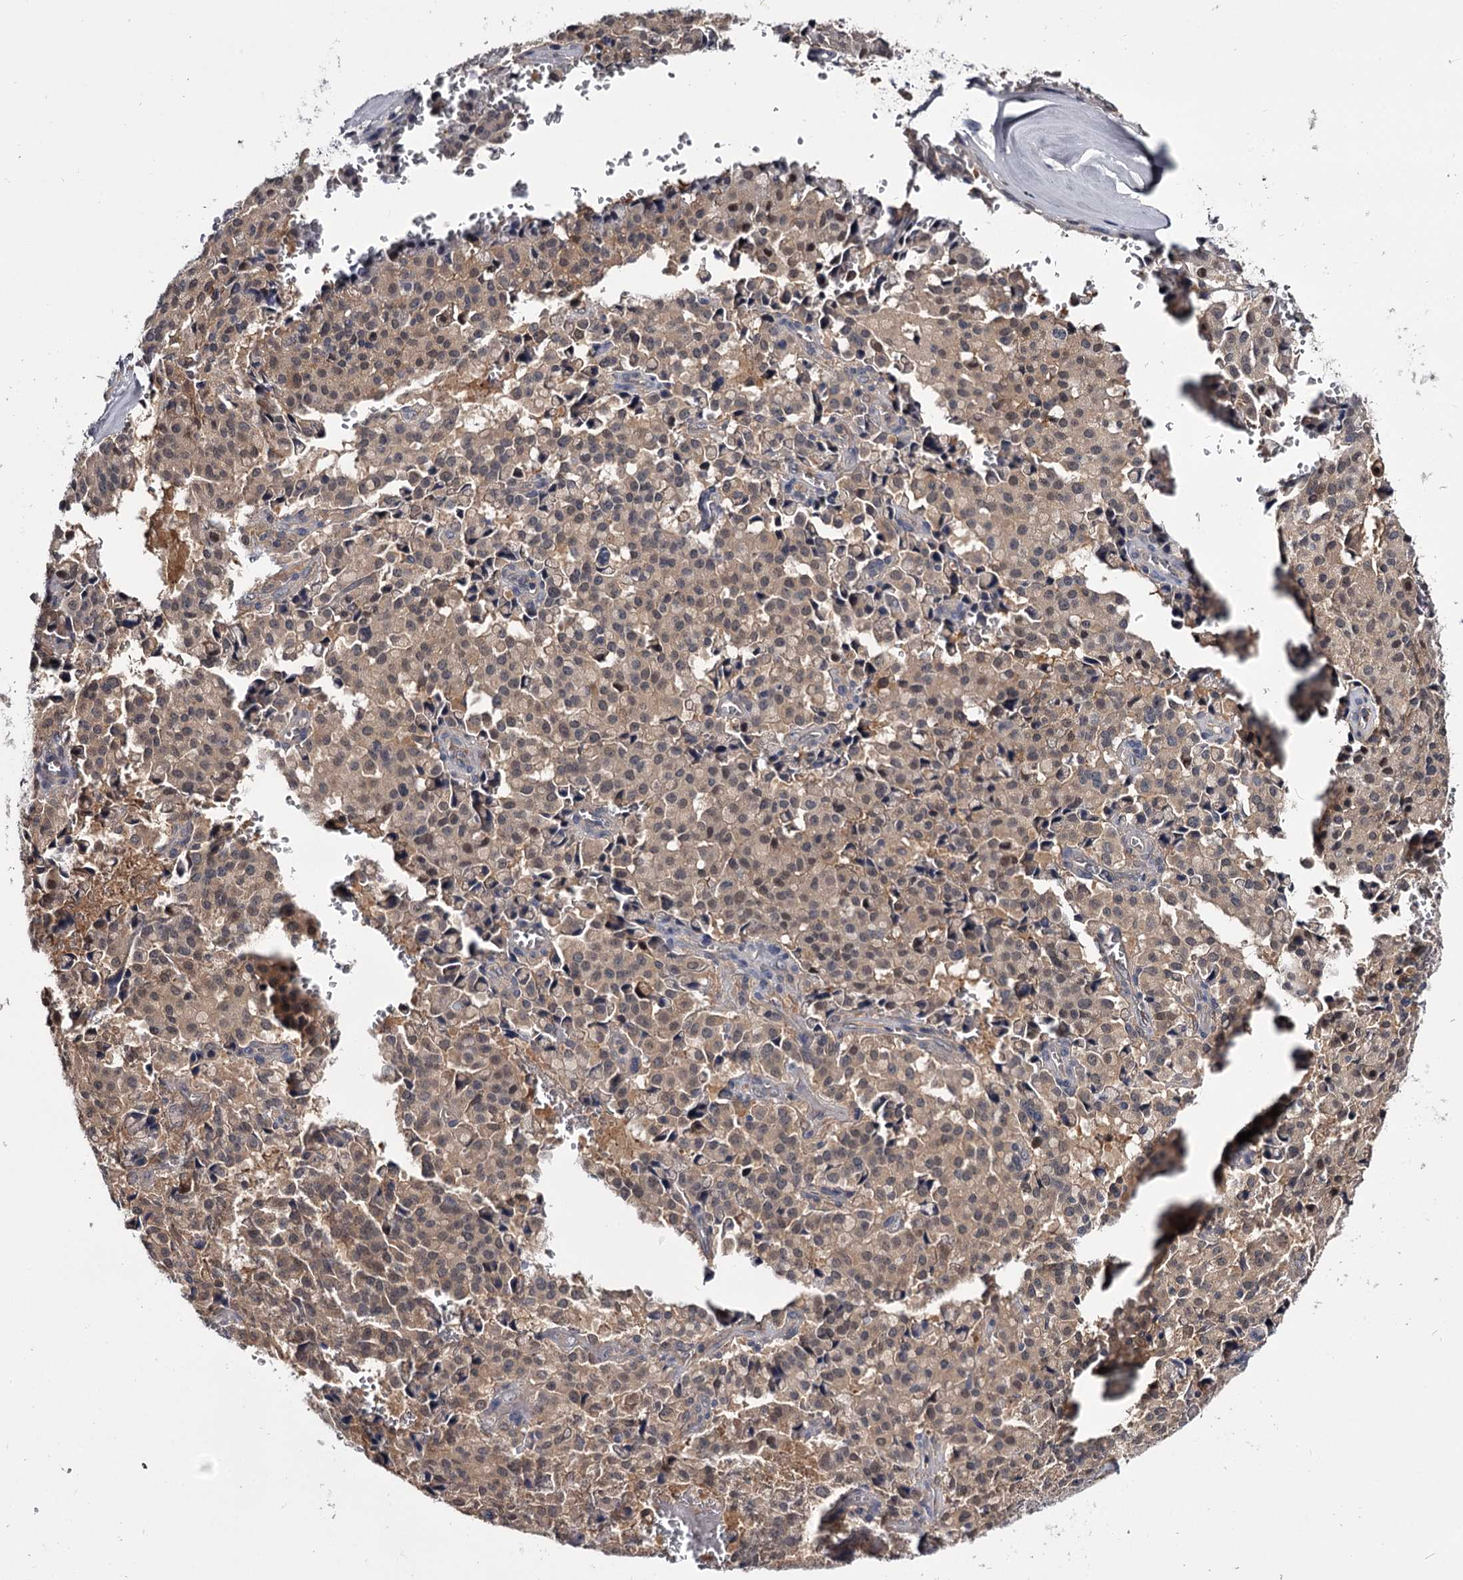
{"staining": {"intensity": "weak", "quantity": "25%-75%", "location": "cytoplasmic/membranous,nuclear"}, "tissue": "pancreatic cancer", "cell_type": "Tumor cells", "image_type": "cancer", "snomed": [{"axis": "morphology", "description": "Adenocarcinoma, NOS"}, {"axis": "topography", "description": "Pancreas"}], "caption": "A high-resolution image shows immunohistochemistry (IHC) staining of pancreatic adenocarcinoma, which demonstrates weak cytoplasmic/membranous and nuclear expression in approximately 25%-75% of tumor cells. (Brightfield microscopy of DAB IHC at high magnification).", "gene": "GSTO1", "patient": {"sex": "male", "age": 65}}